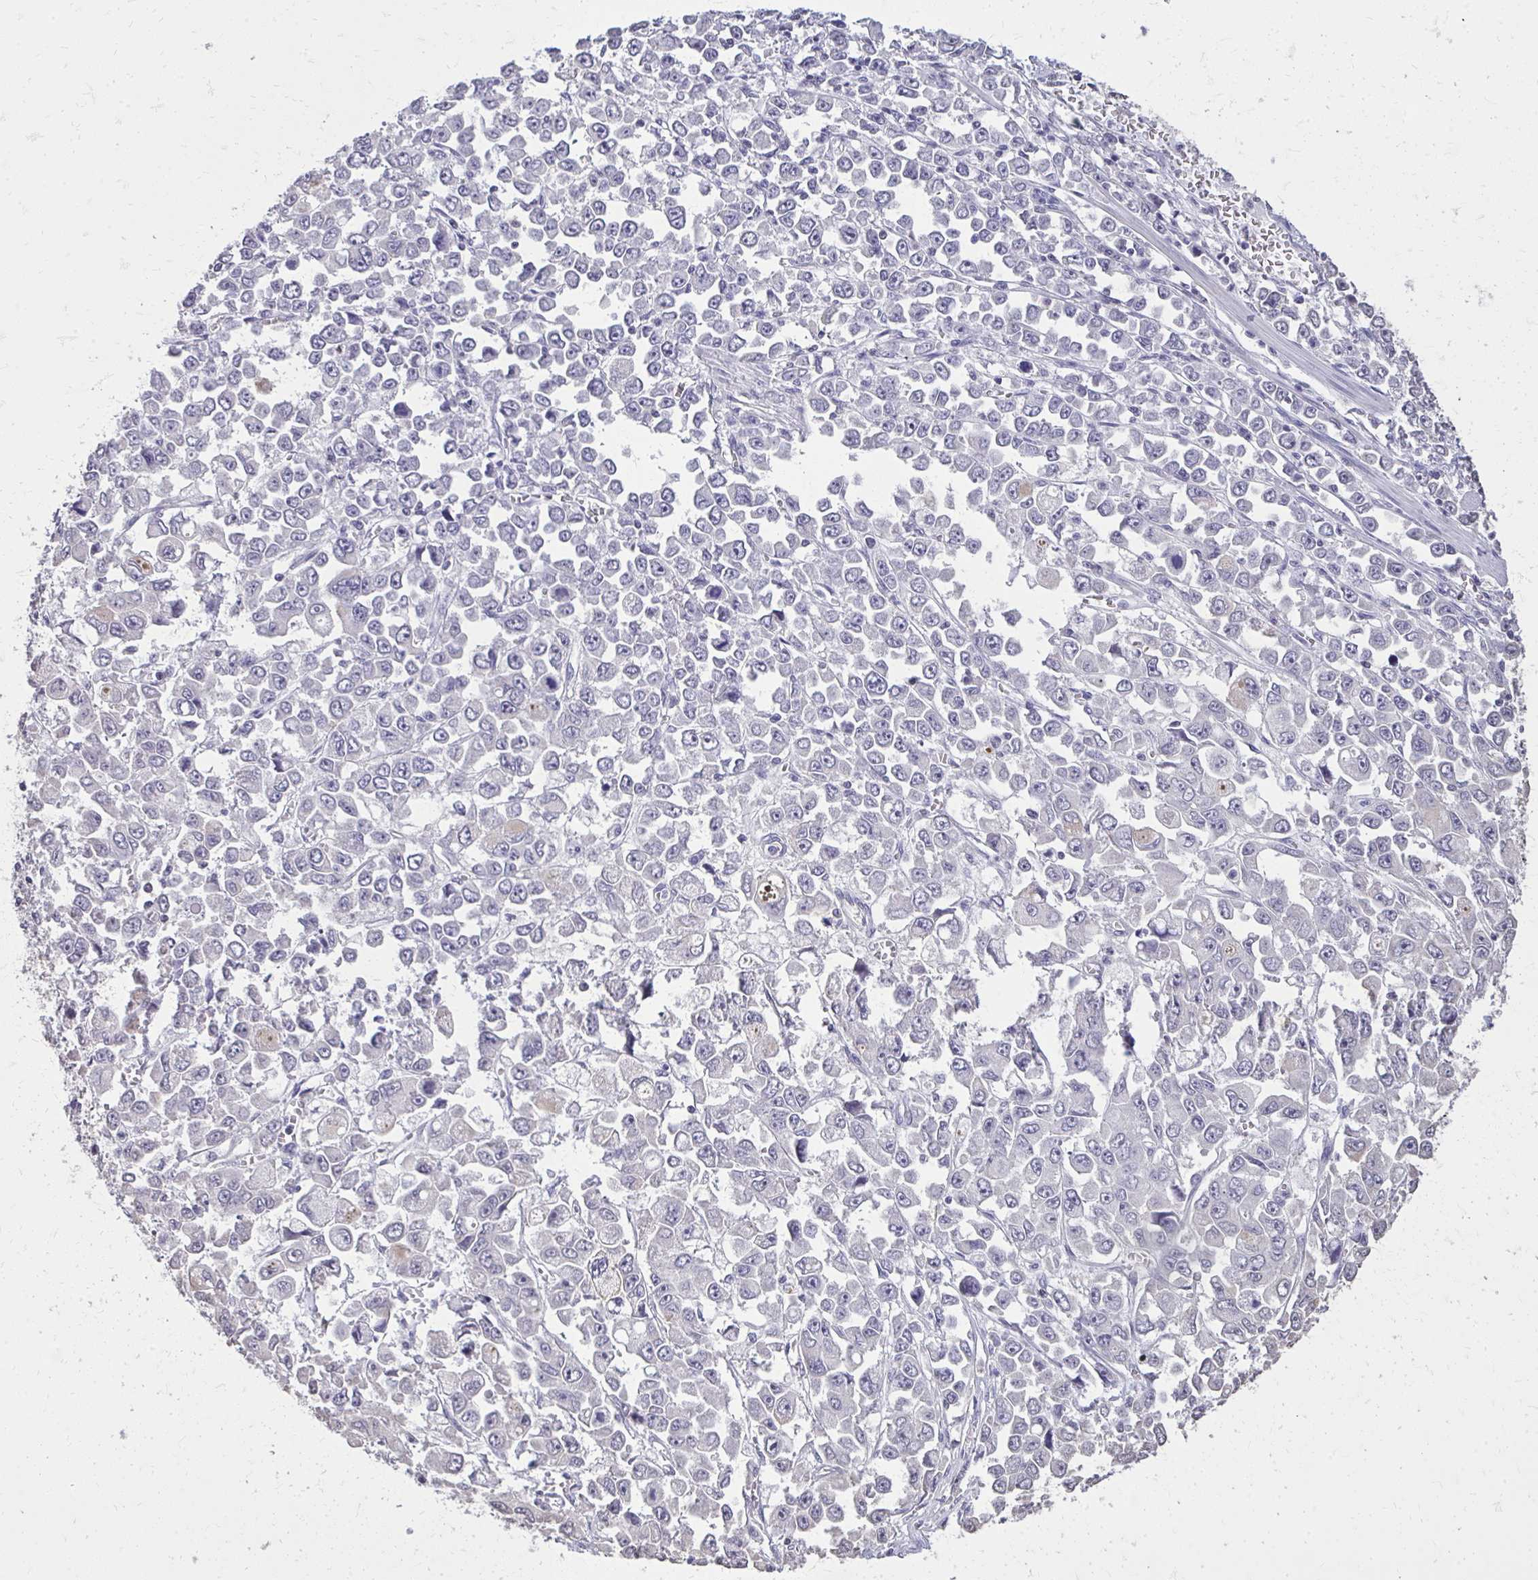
{"staining": {"intensity": "negative", "quantity": "none", "location": "none"}, "tissue": "stomach cancer", "cell_type": "Tumor cells", "image_type": "cancer", "snomed": [{"axis": "morphology", "description": "Adenocarcinoma, NOS"}, {"axis": "topography", "description": "Stomach, upper"}], "caption": "Stomach cancer (adenocarcinoma) stained for a protein using immunohistochemistry (IHC) displays no expression tumor cells.", "gene": "AKAP5", "patient": {"sex": "male", "age": 70}}